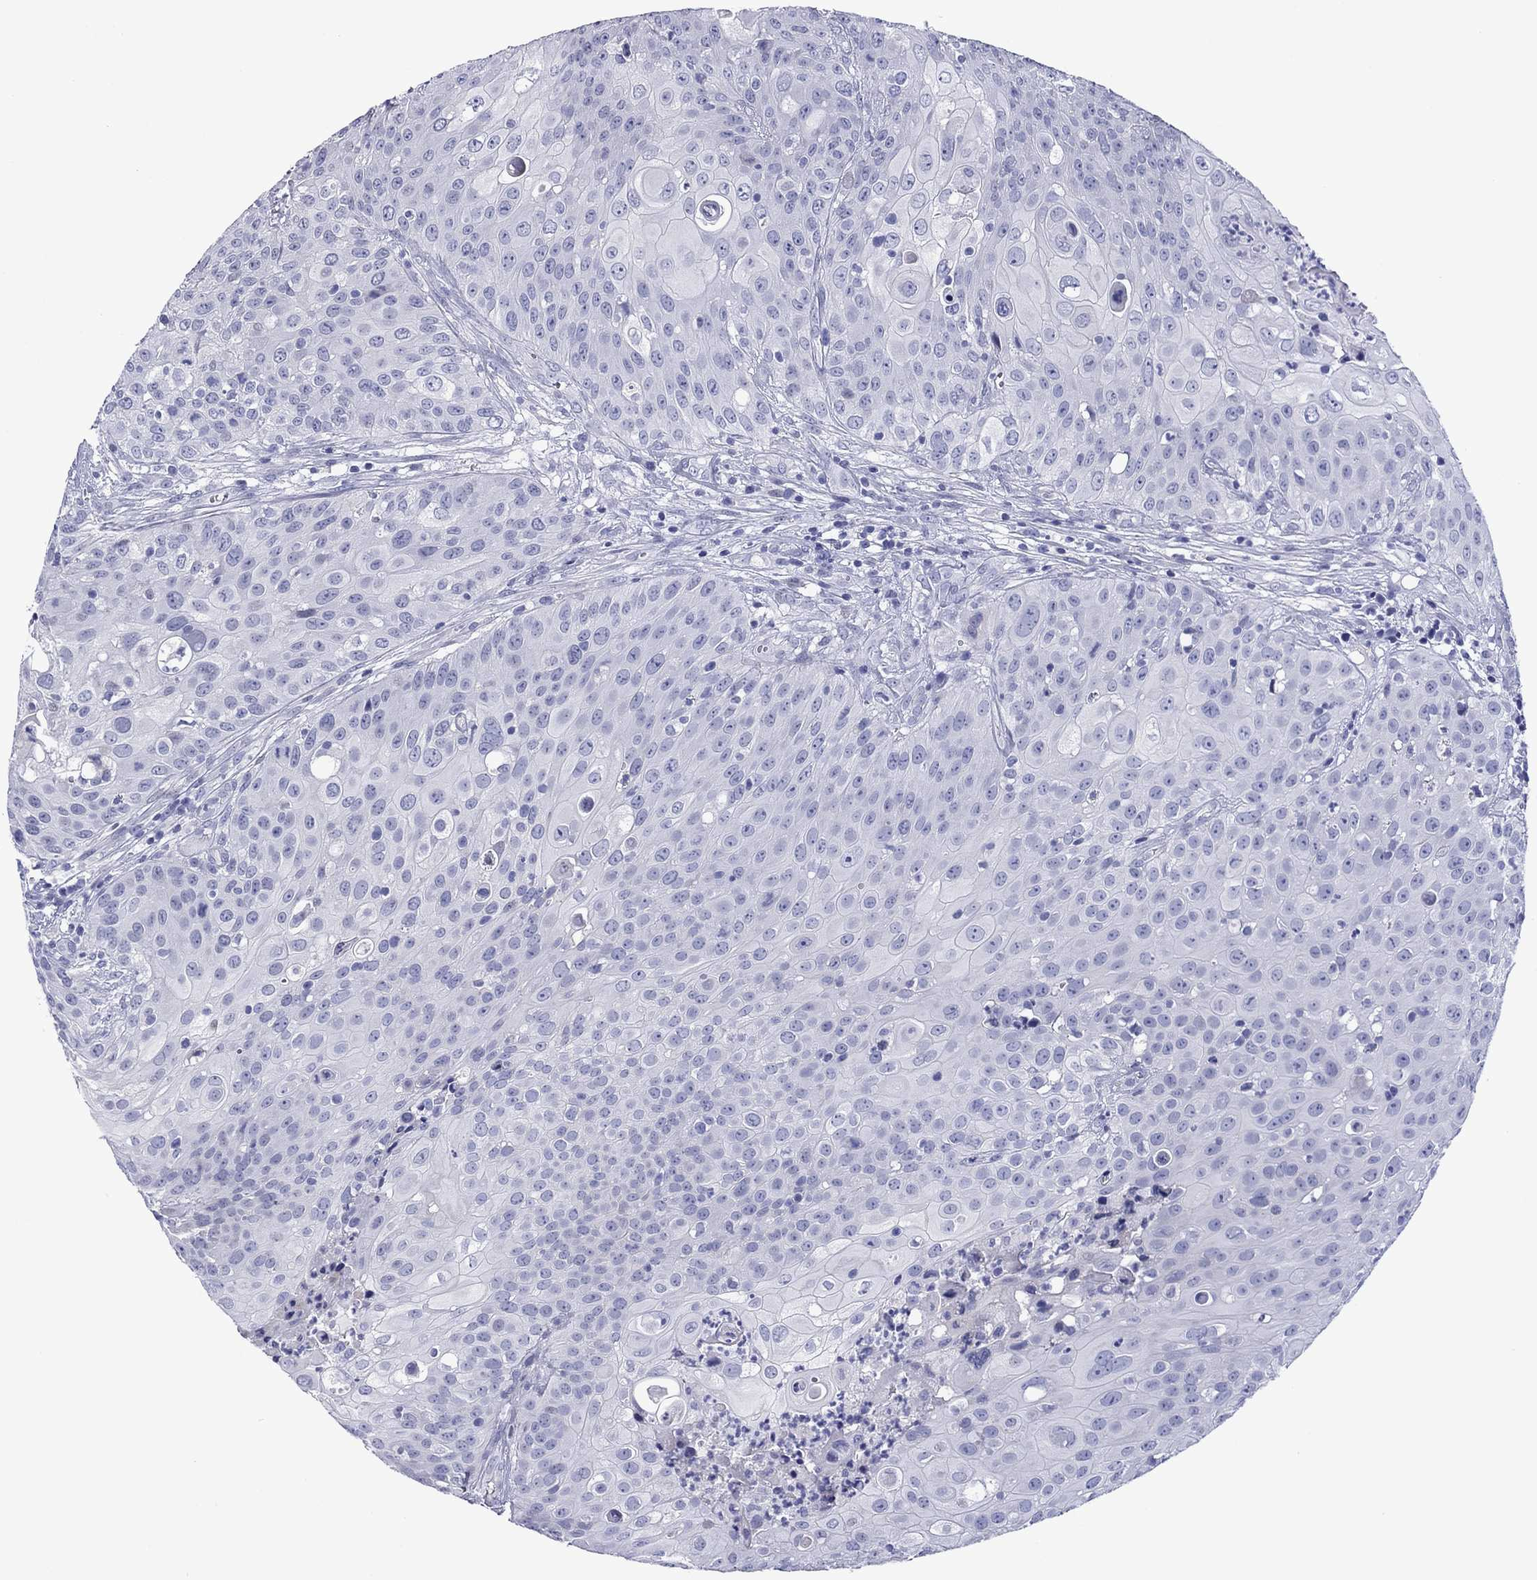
{"staining": {"intensity": "negative", "quantity": "none", "location": "none"}, "tissue": "urothelial cancer", "cell_type": "Tumor cells", "image_type": "cancer", "snomed": [{"axis": "morphology", "description": "Urothelial carcinoma, High grade"}, {"axis": "topography", "description": "Urinary bladder"}], "caption": "This is an immunohistochemistry (IHC) histopathology image of high-grade urothelial carcinoma. There is no positivity in tumor cells.", "gene": "PIWIL1", "patient": {"sex": "female", "age": 79}}